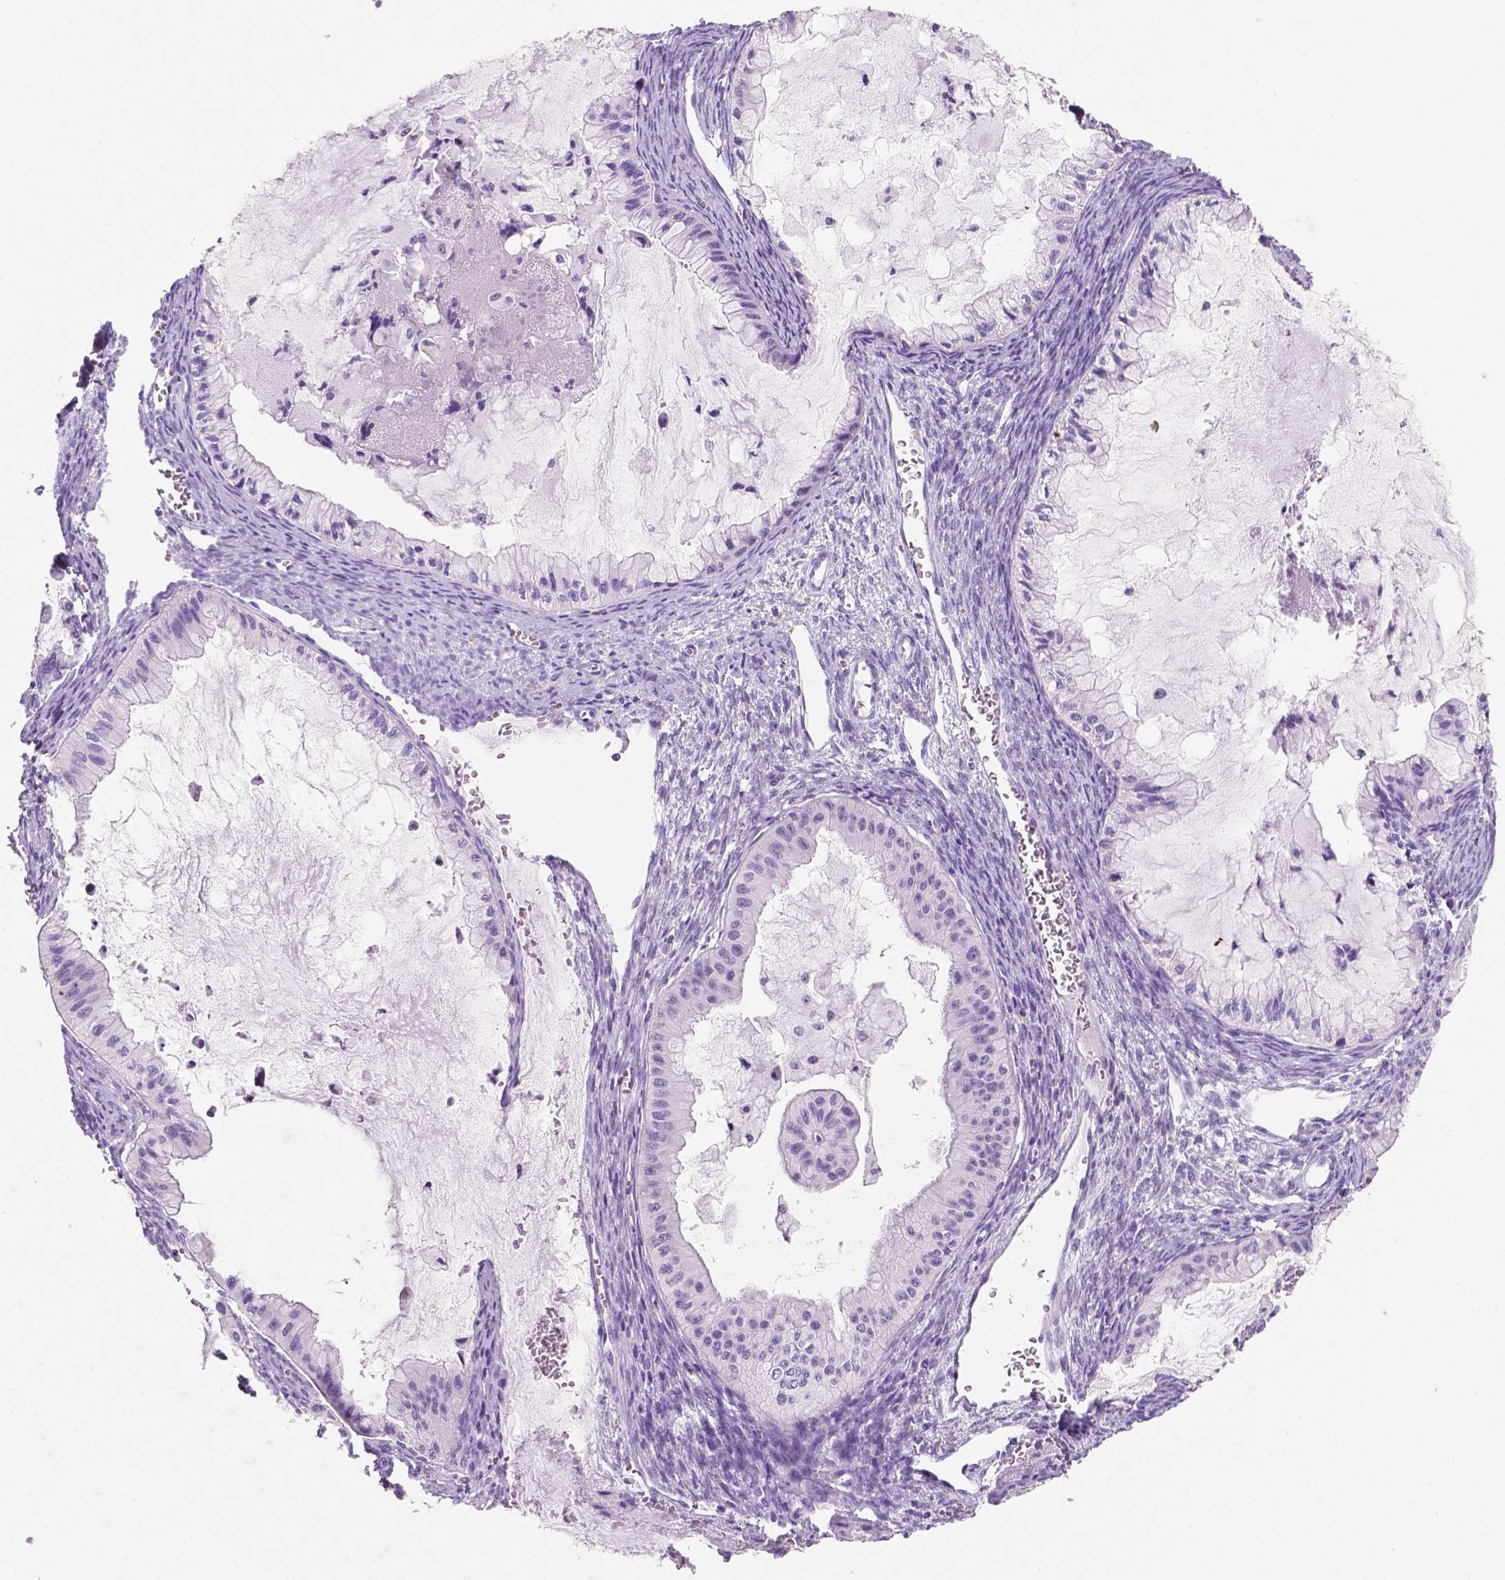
{"staining": {"intensity": "negative", "quantity": "none", "location": "none"}, "tissue": "ovarian cancer", "cell_type": "Tumor cells", "image_type": "cancer", "snomed": [{"axis": "morphology", "description": "Cystadenocarcinoma, mucinous, NOS"}, {"axis": "topography", "description": "Ovary"}], "caption": "Tumor cells show no significant expression in ovarian mucinous cystadenocarcinoma.", "gene": "C18orf21", "patient": {"sex": "female", "age": 72}}